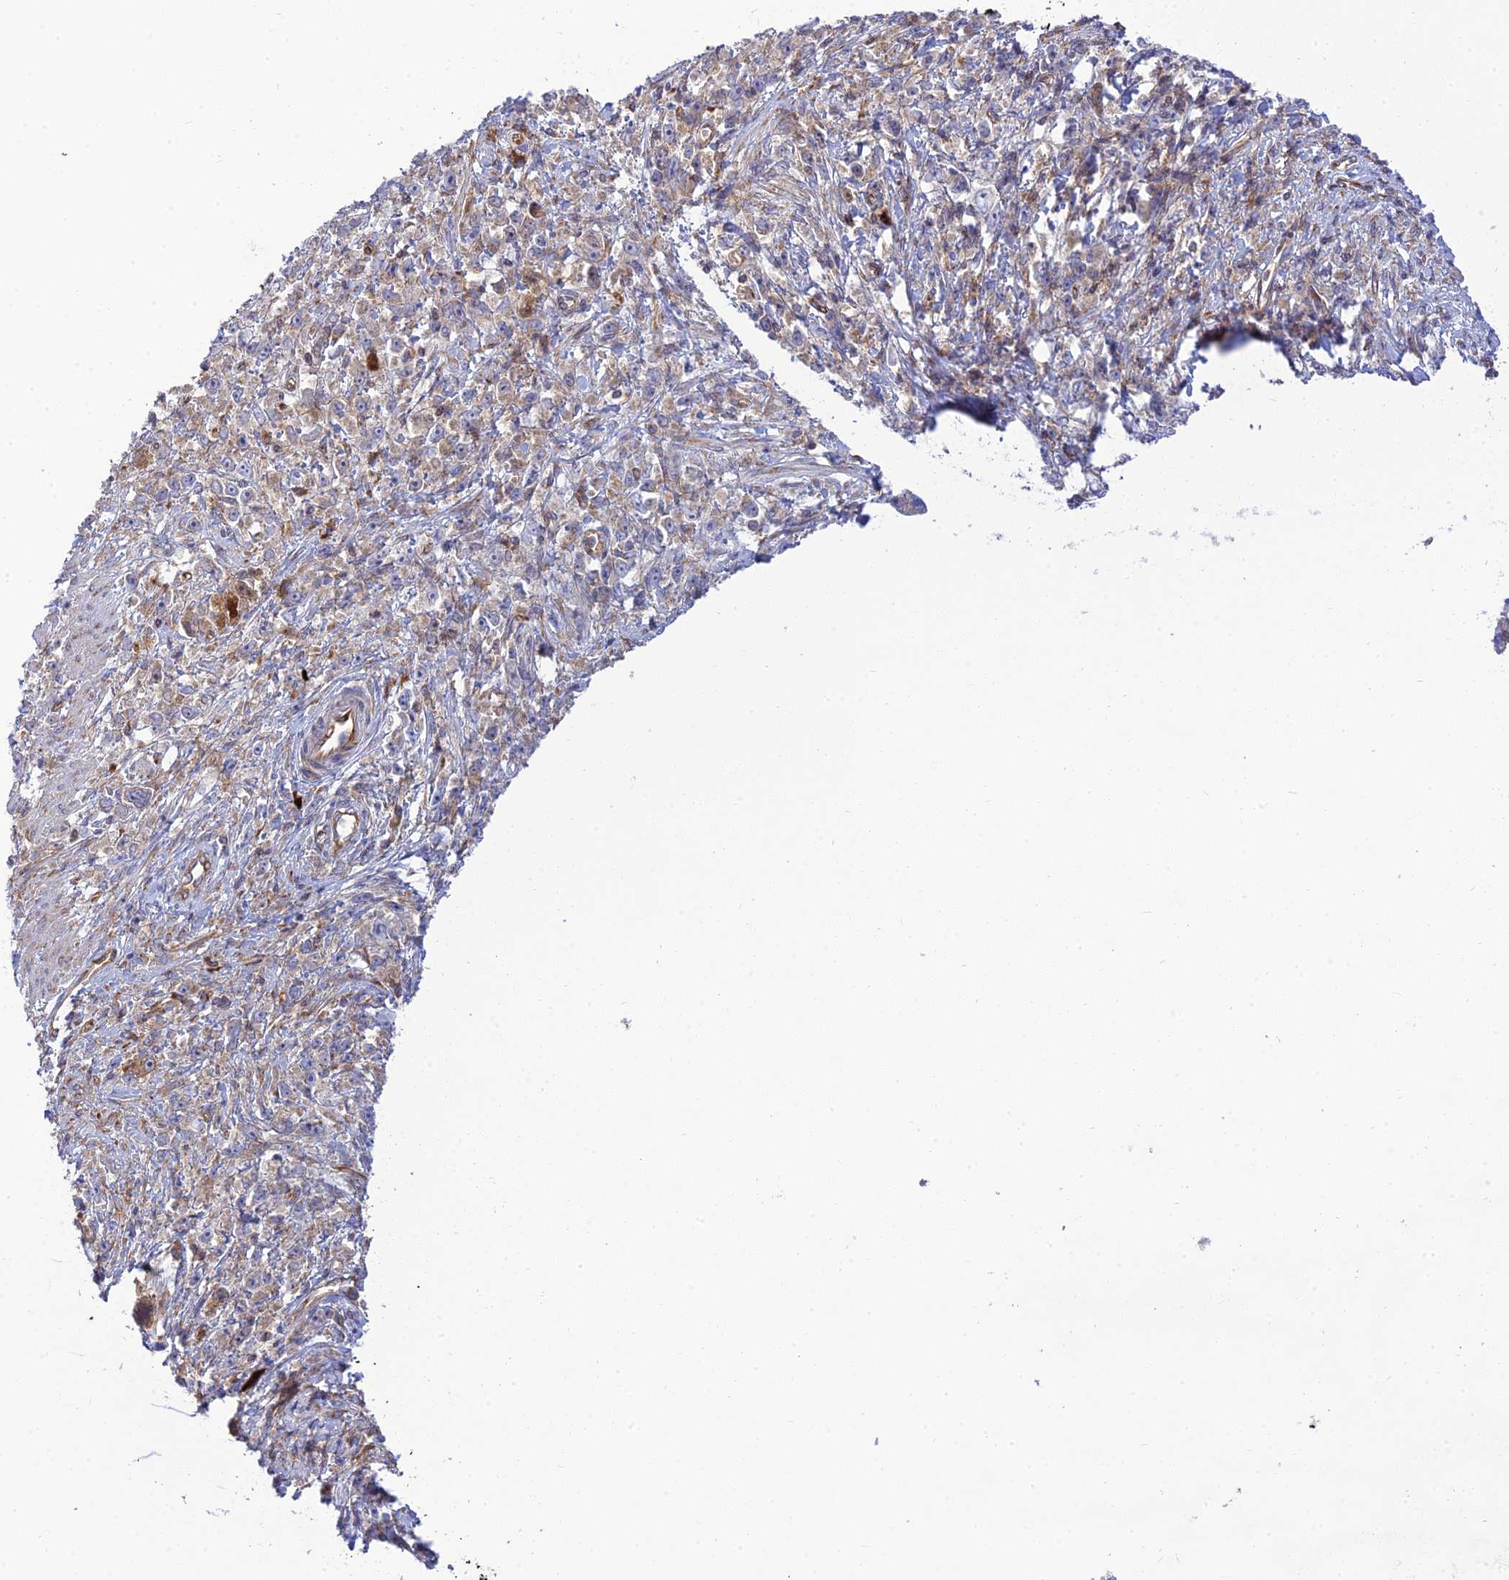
{"staining": {"intensity": "weak", "quantity": "25%-75%", "location": "cytoplasmic/membranous"}, "tissue": "stomach cancer", "cell_type": "Tumor cells", "image_type": "cancer", "snomed": [{"axis": "morphology", "description": "Adenocarcinoma, NOS"}, {"axis": "topography", "description": "Stomach"}], "caption": "IHC of stomach adenocarcinoma displays low levels of weak cytoplasmic/membranous positivity in approximately 25%-75% of tumor cells. The staining was performed using DAB, with brown indicating positive protein expression. Nuclei are stained blue with hematoxylin.", "gene": "PIMREG", "patient": {"sex": "female", "age": 59}}